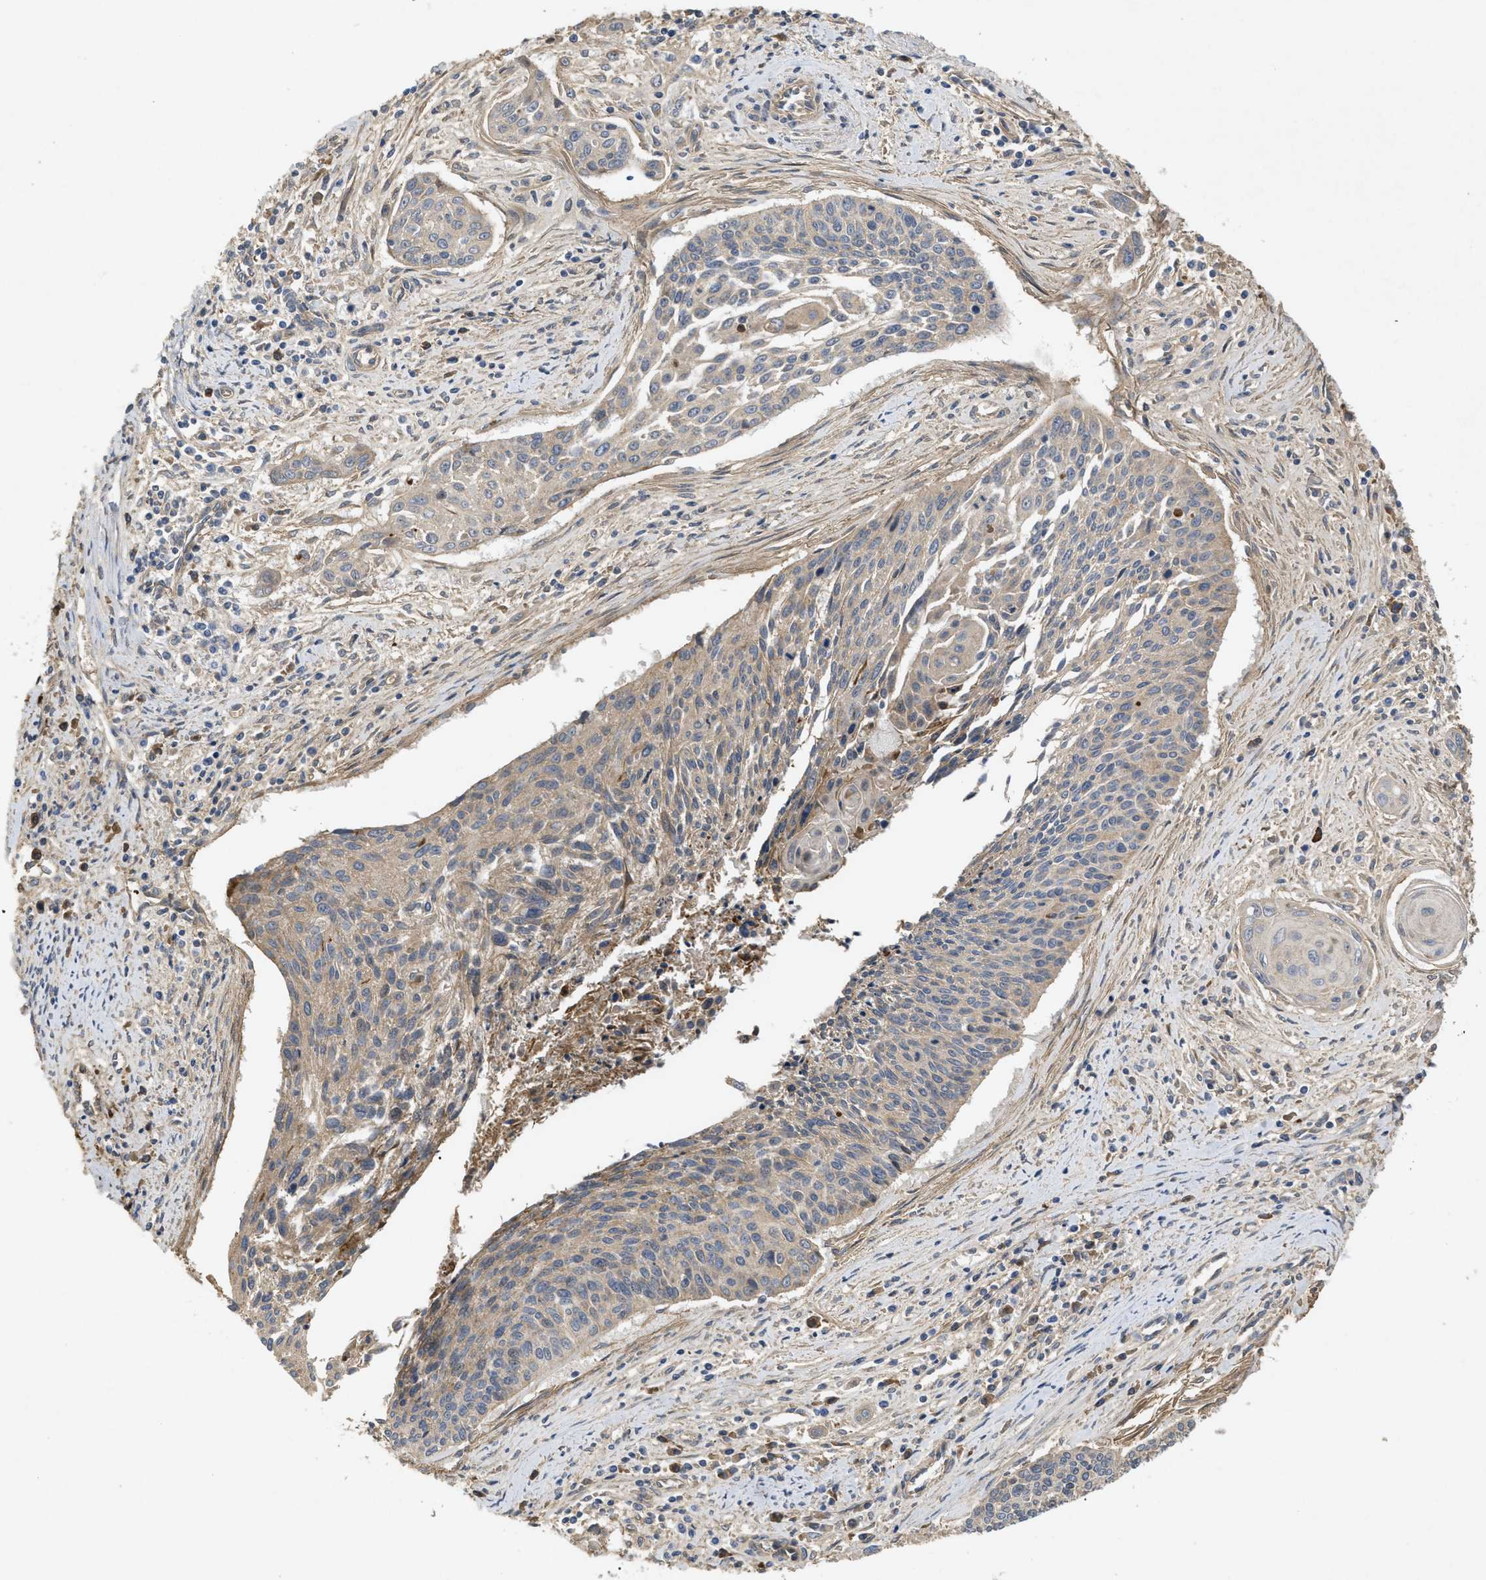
{"staining": {"intensity": "weak", "quantity": ">75%", "location": "cytoplasmic/membranous"}, "tissue": "cervical cancer", "cell_type": "Tumor cells", "image_type": "cancer", "snomed": [{"axis": "morphology", "description": "Squamous cell carcinoma, NOS"}, {"axis": "topography", "description": "Cervix"}], "caption": "Immunohistochemical staining of human cervical cancer (squamous cell carcinoma) exhibits low levels of weak cytoplasmic/membranous protein expression in approximately >75% of tumor cells.", "gene": "RAB2A", "patient": {"sex": "female", "age": 55}}